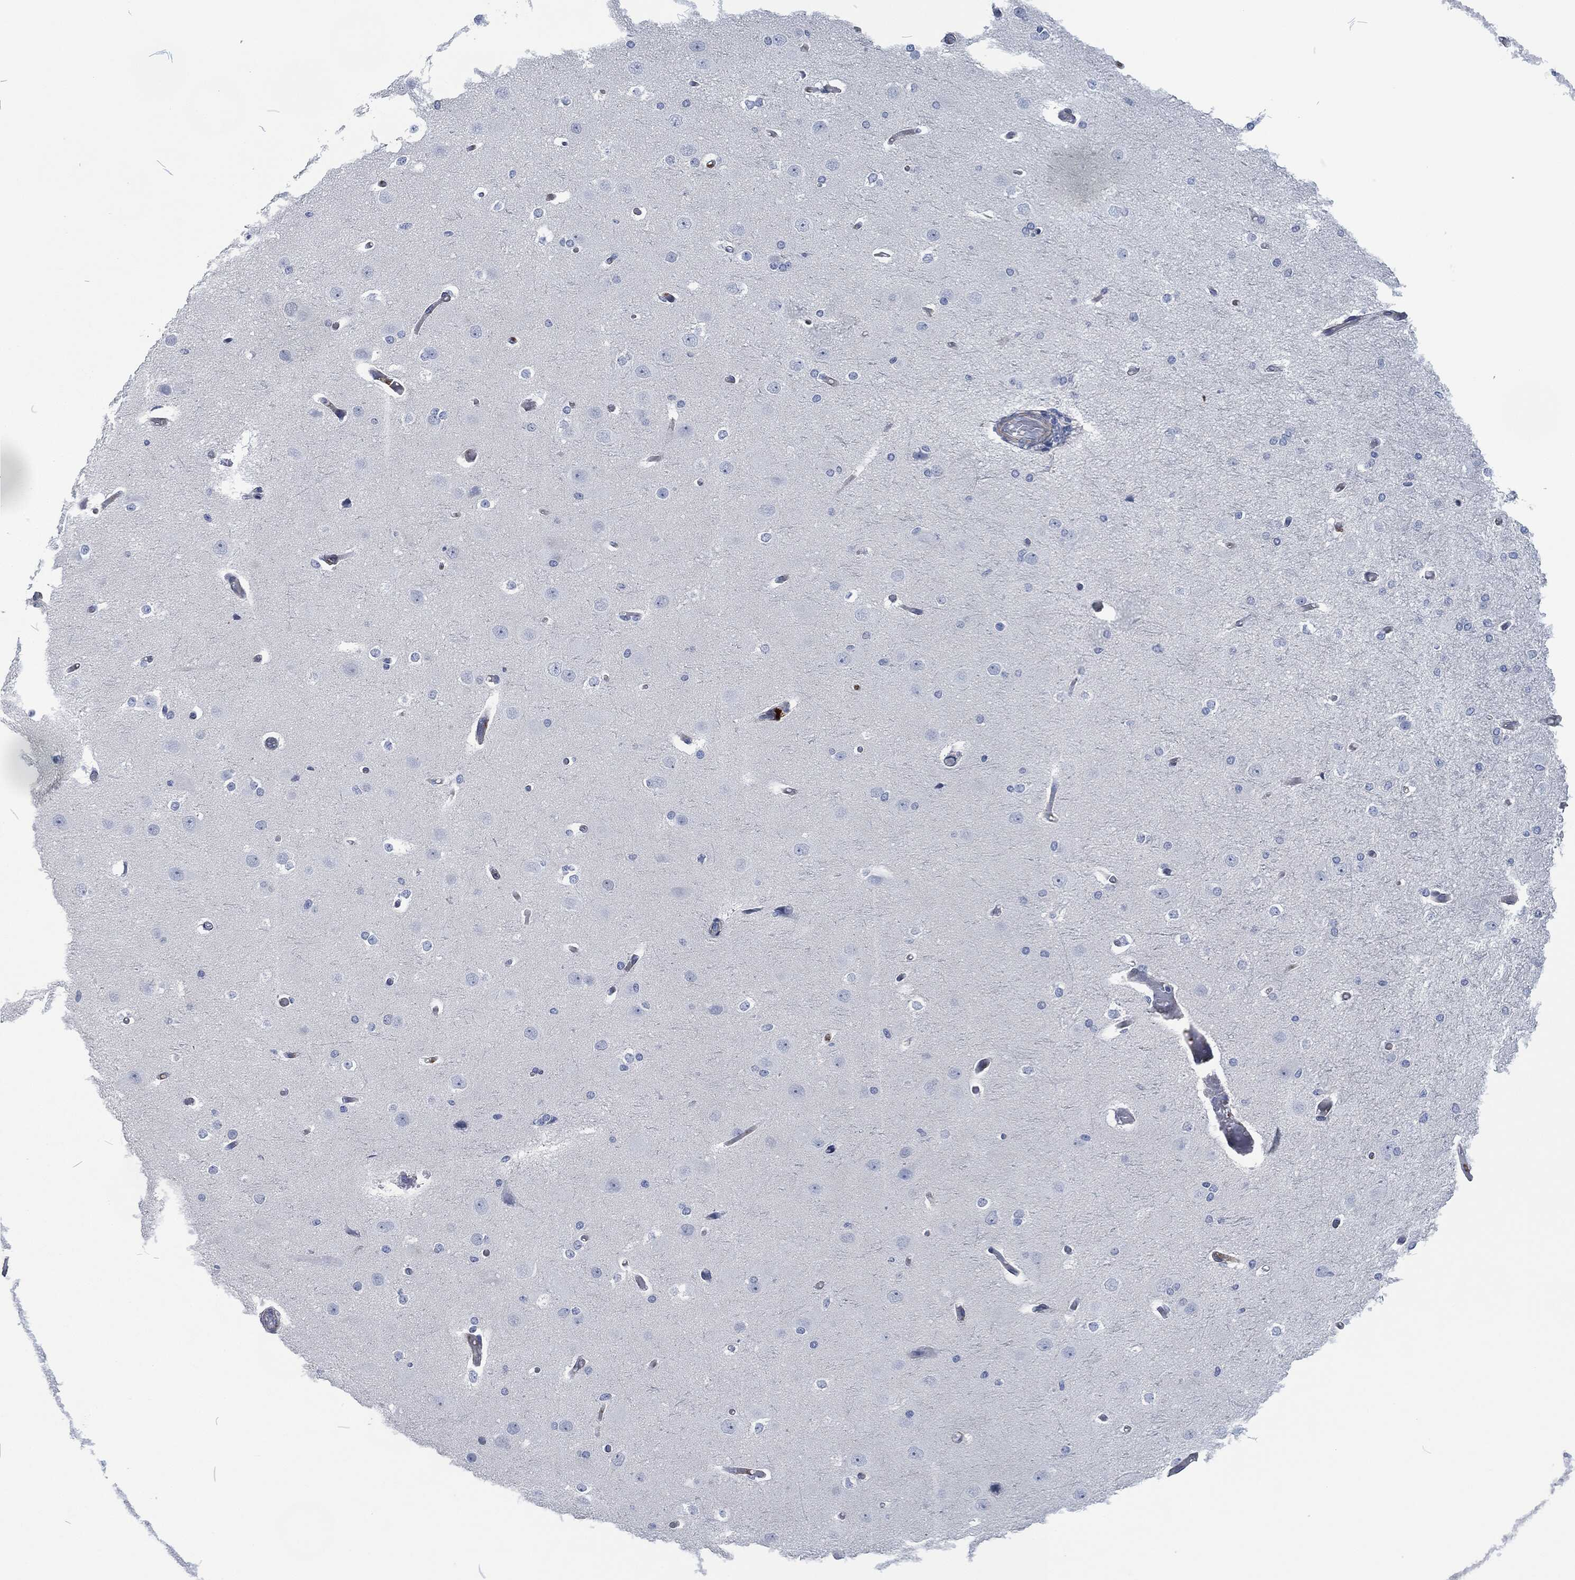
{"staining": {"intensity": "negative", "quantity": "none", "location": "none"}, "tissue": "cerebral cortex", "cell_type": "Endothelial cells", "image_type": "normal", "snomed": [{"axis": "morphology", "description": "Normal tissue, NOS"}, {"axis": "morphology", "description": "Inflammation, NOS"}, {"axis": "topography", "description": "Cerebral cortex"}], "caption": "Protein analysis of unremarkable cerebral cortex reveals no significant staining in endothelial cells. (DAB immunohistochemistry with hematoxylin counter stain).", "gene": "MPO", "patient": {"sex": "male", "age": 6}}